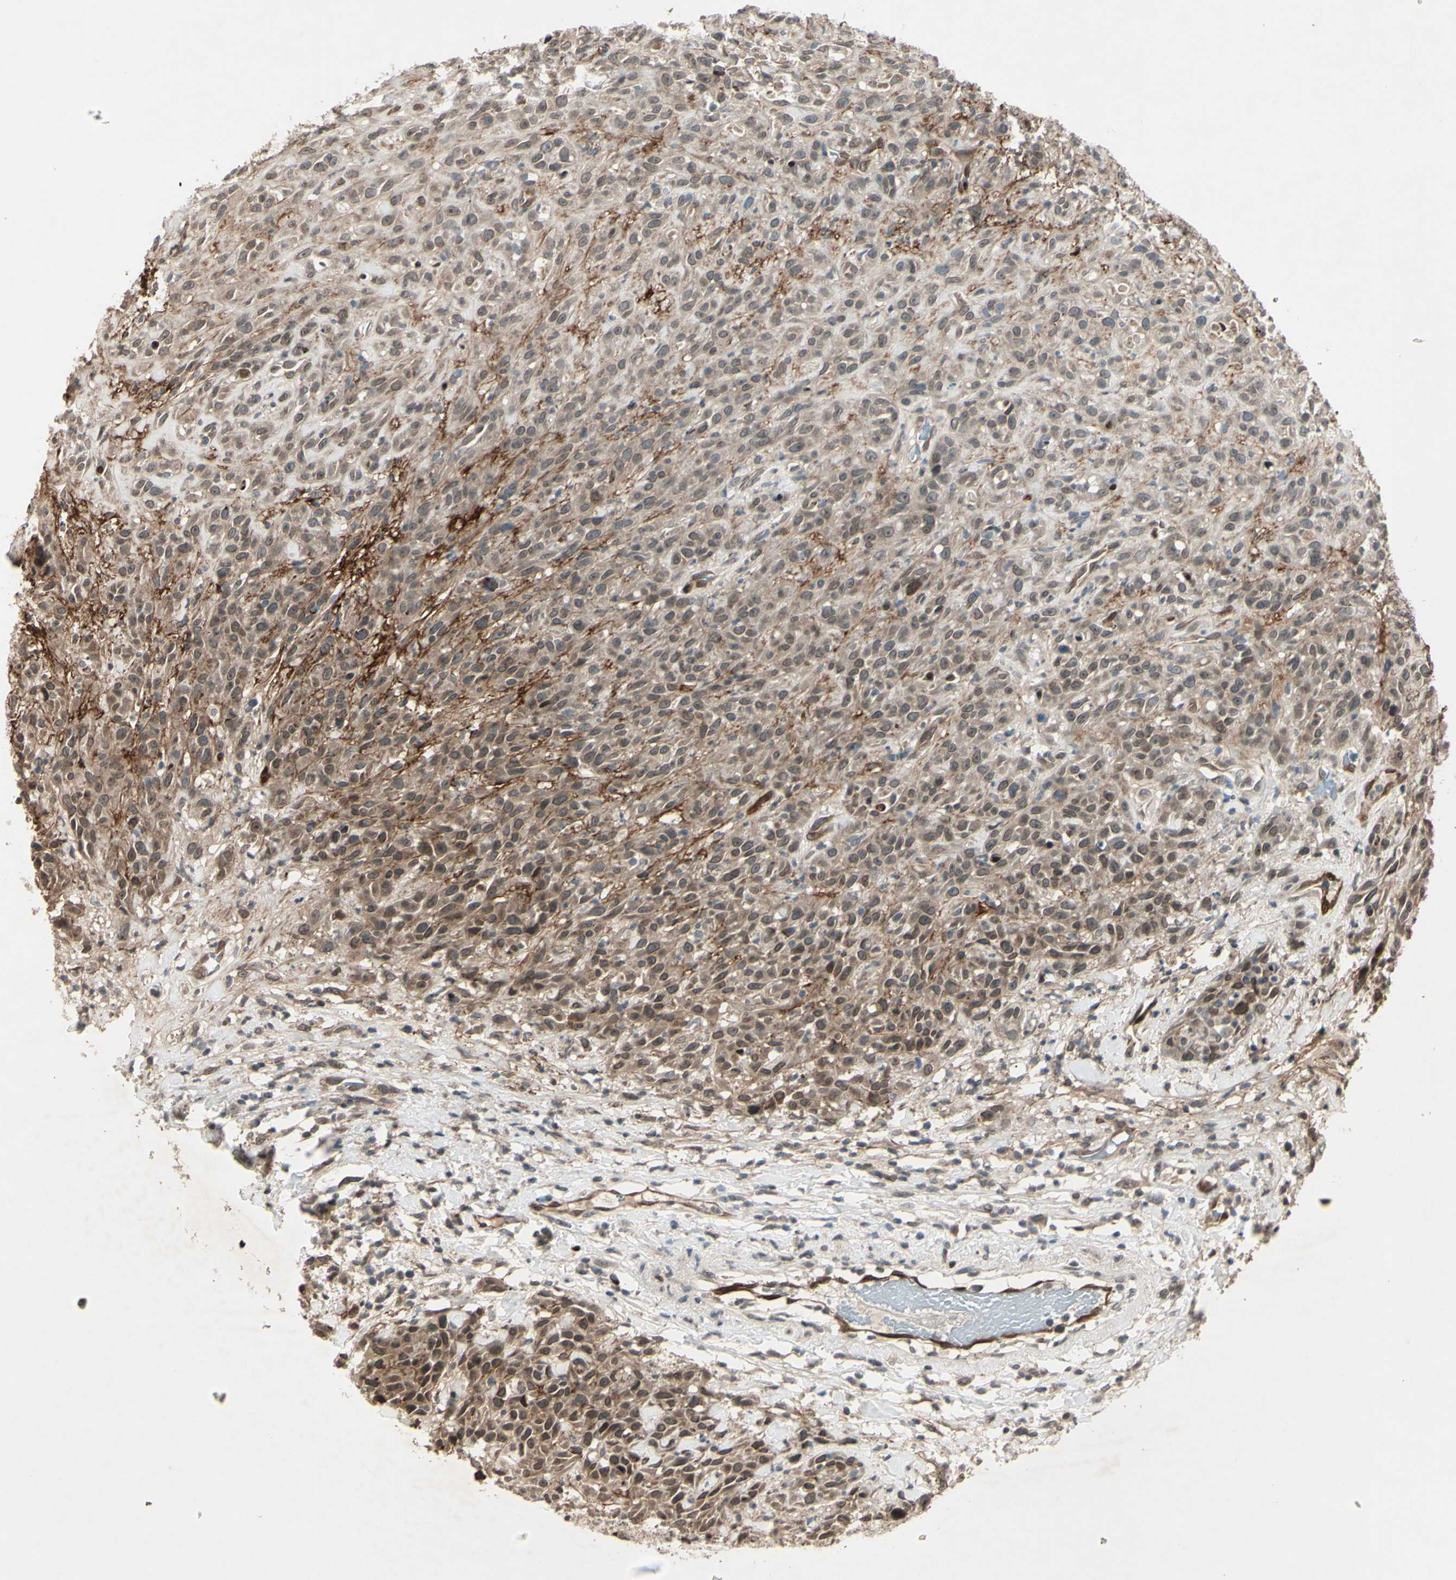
{"staining": {"intensity": "weak", "quantity": "25%-75%", "location": "cytoplasmic/membranous,nuclear"}, "tissue": "head and neck cancer", "cell_type": "Tumor cells", "image_type": "cancer", "snomed": [{"axis": "morphology", "description": "Normal tissue, NOS"}, {"axis": "morphology", "description": "Squamous cell carcinoma, NOS"}, {"axis": "topography", "description": "Cartilage tissue"}, {"axis": "topography", "description": "Head-Neck"}], "caption": "DAB (3,3'-diaminobenzidine) immunohistochemical staining of squamous cell carcinoma (head and neck) displays weak cytoplasmic/membranous and nuclear protein expression in approximately 25%-75% of tumor cells.", "gene": "MLF2", "patient": {"sex": "male", "age": 62}}